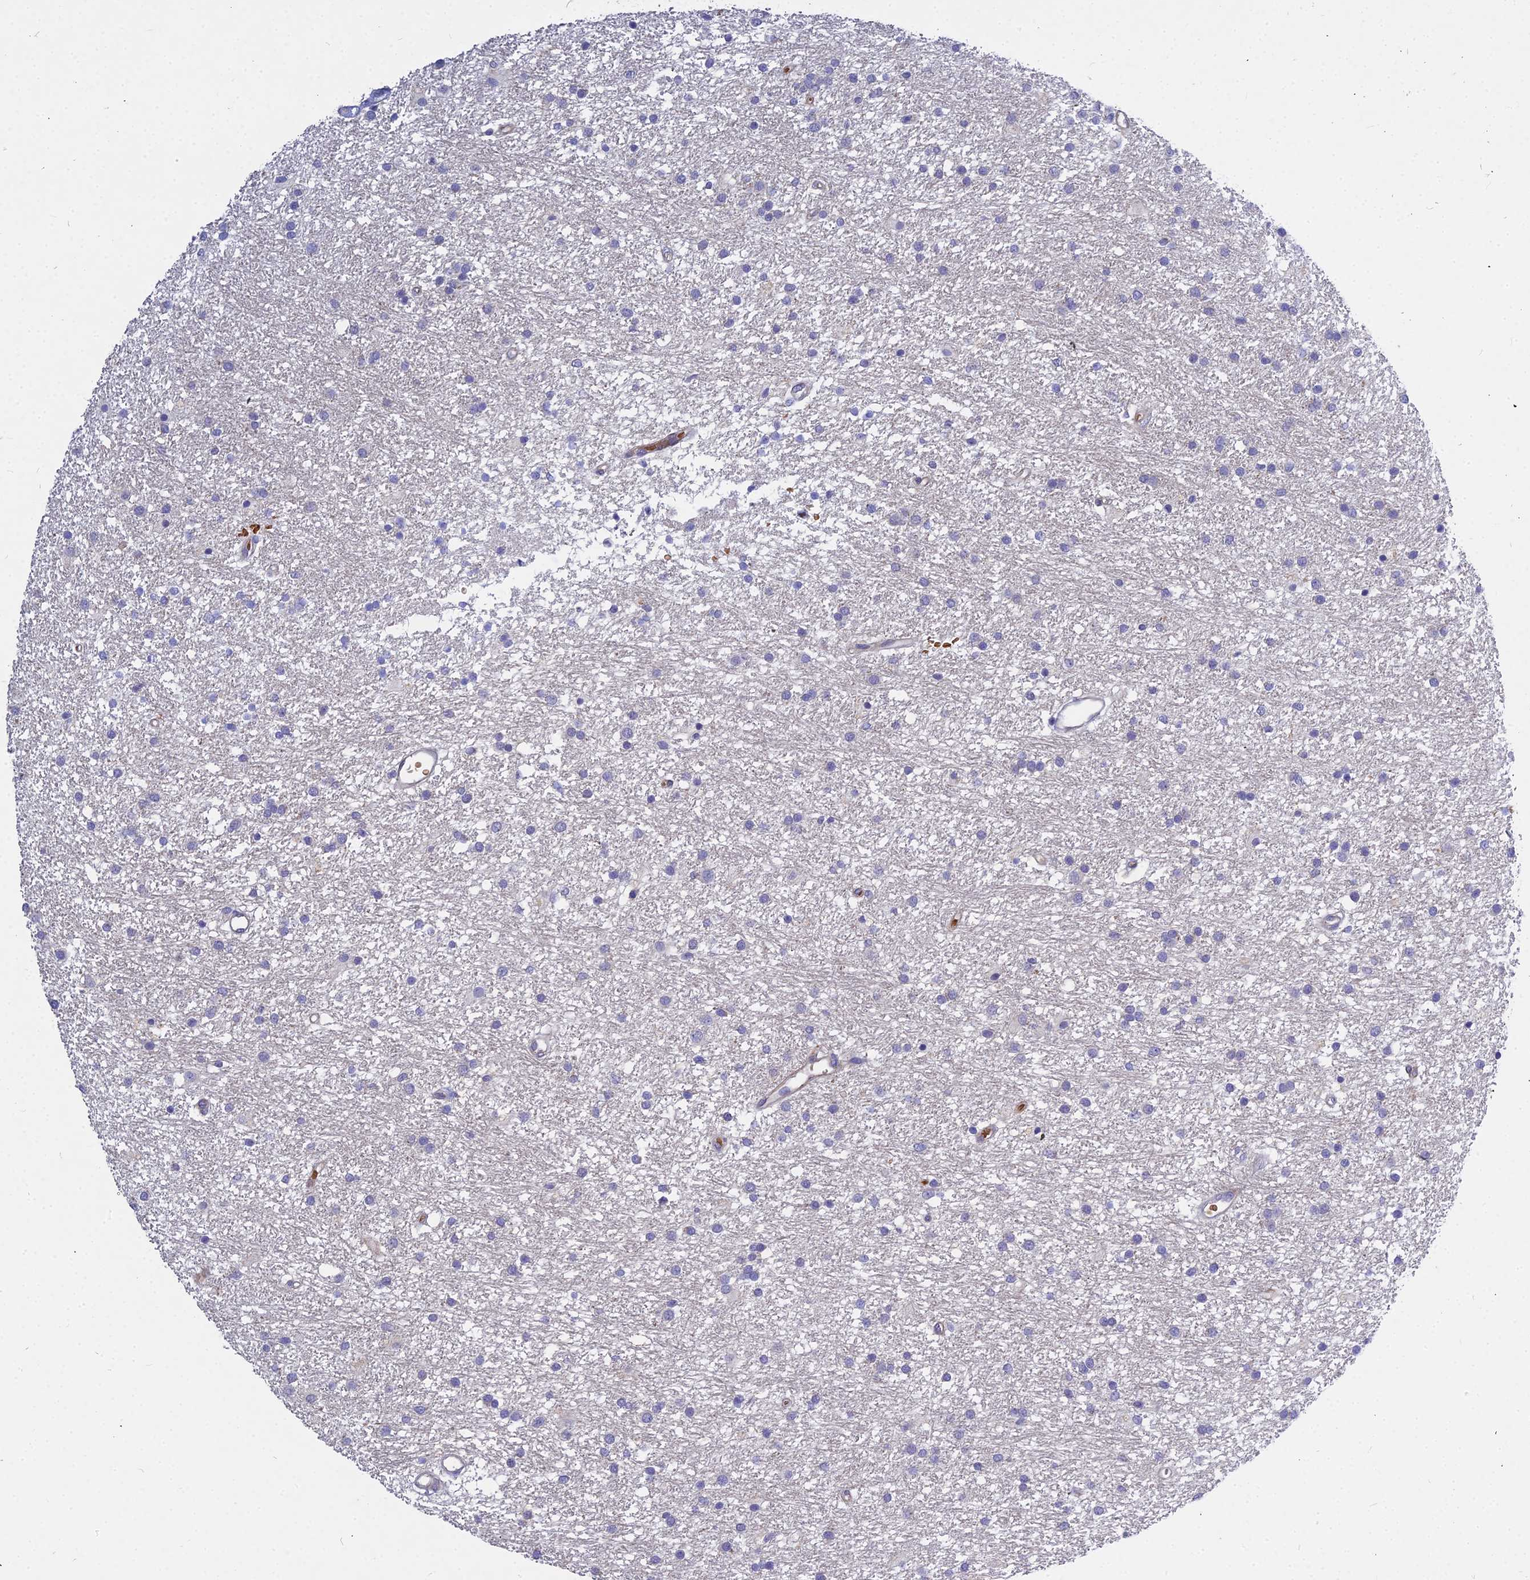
{"staining": {"intensity": "negative", "quantity": "none", "location": "none"}, "tissue": "glioma", "cell_type": "Tumor cells", "image_type": "cancer", "snomed": [{"axis": "morphology", "description": "Glioma, malignant, High grade"}, {"axis": "topography", "description": "Brain"}], "caption": "High magnification brightfield microscopy of glioma stained with DAB (3,3'-diaminobenzidine) (brown) and counterstained with hematoxylin (blue): tumor cells show no significant expression.", "gene": "DMRTA1", "patient": {"sex": "male", "age": 77}}